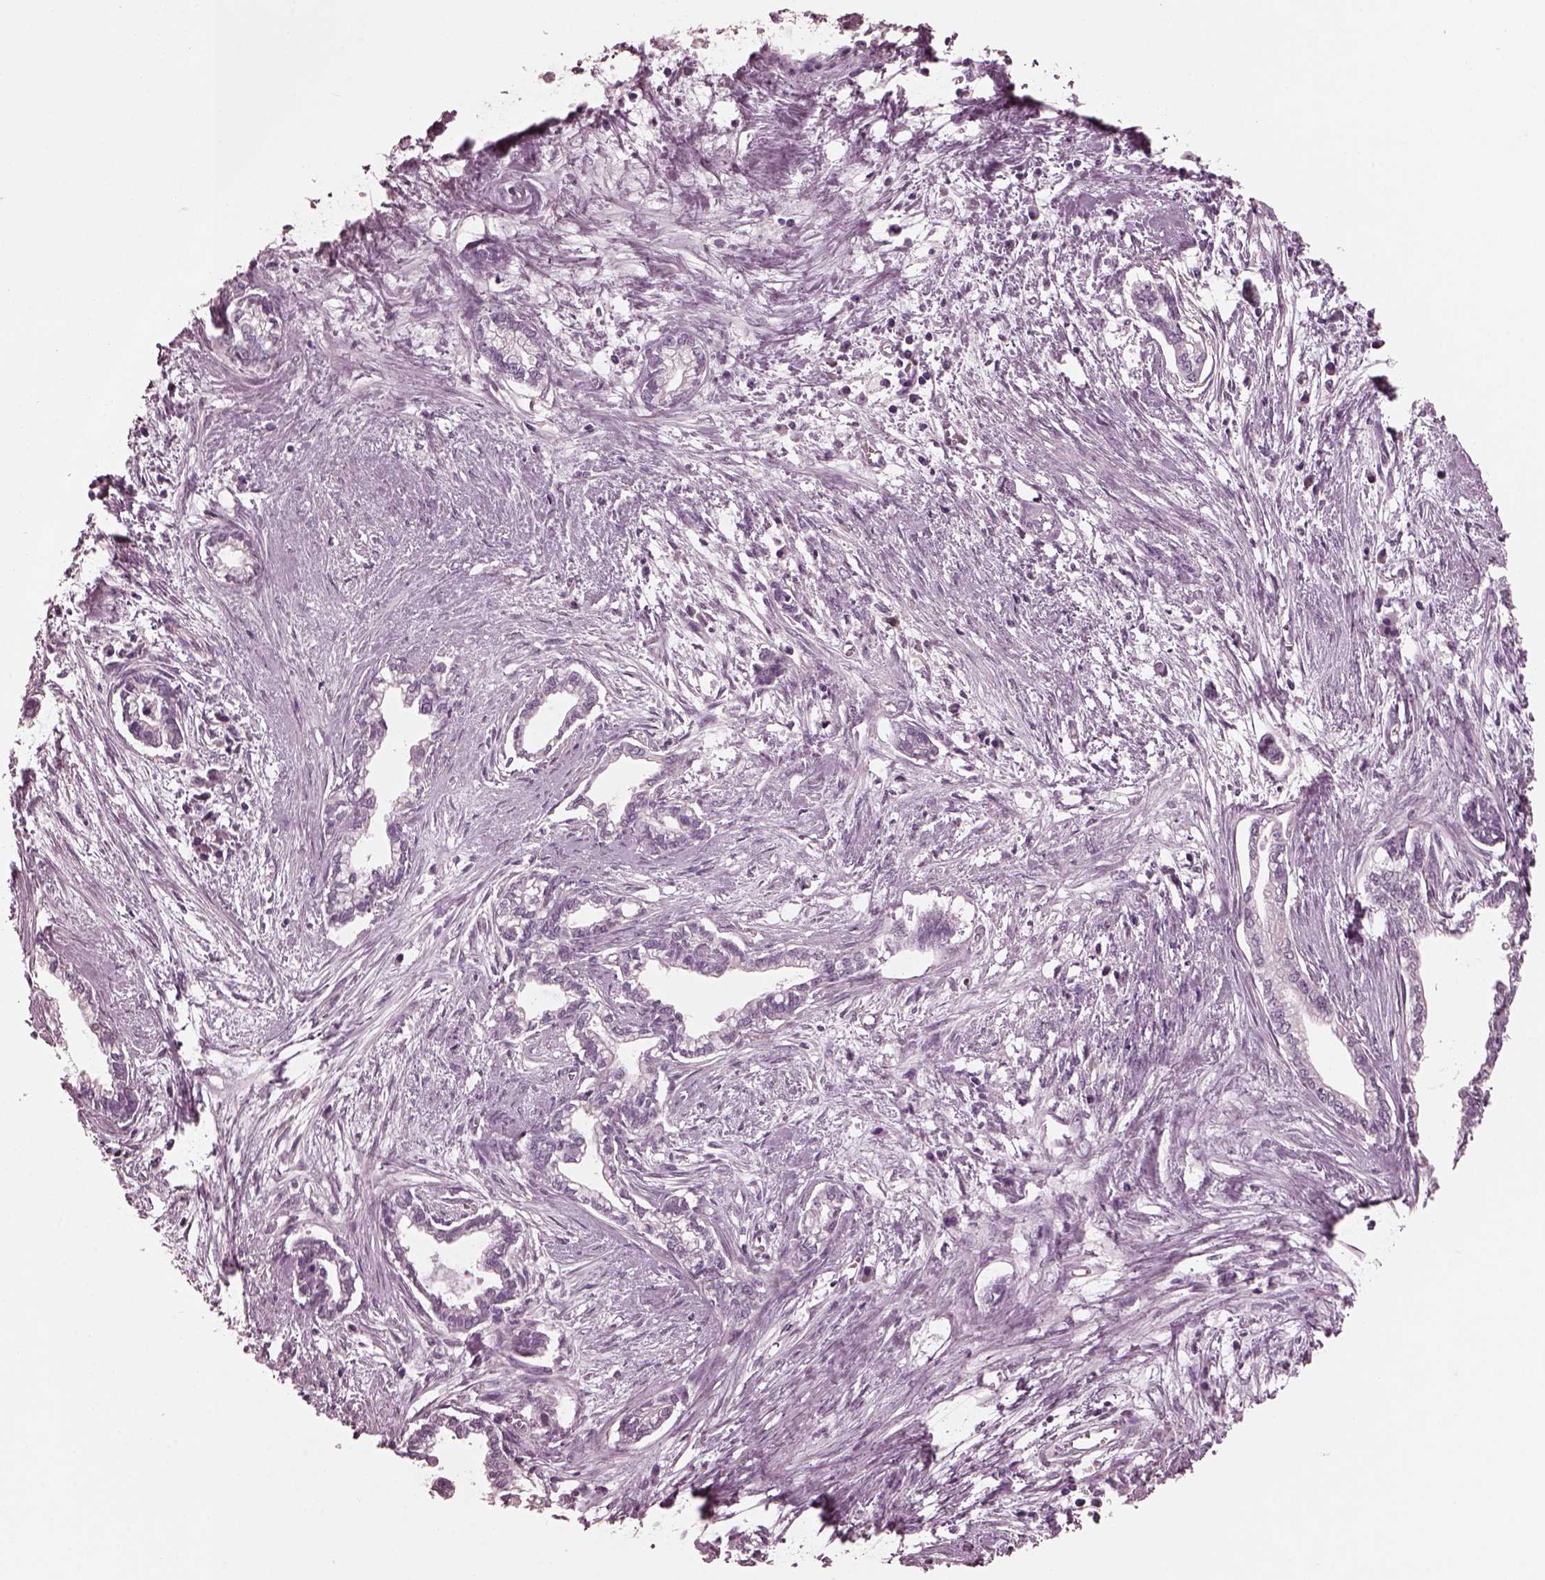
{"staining": {"intensity": "negative", "quantity": "none", "location": "none"}, "tissue": "cervical cancer", "cell_type": "Tumor cells", "image_type": "cancer", "snomed": [{"axis": "morphology", "description": "Adenocarcinoma, NOS"}, {"axis": "topography", "description": "Cervix"}], "caption": "The immunohistochemistry image has no significant expression in tumor cells of adenocarcinoma (cervical) tissue.", "gene": "CGA", "patient": {"sex": "female", "age": 62}}